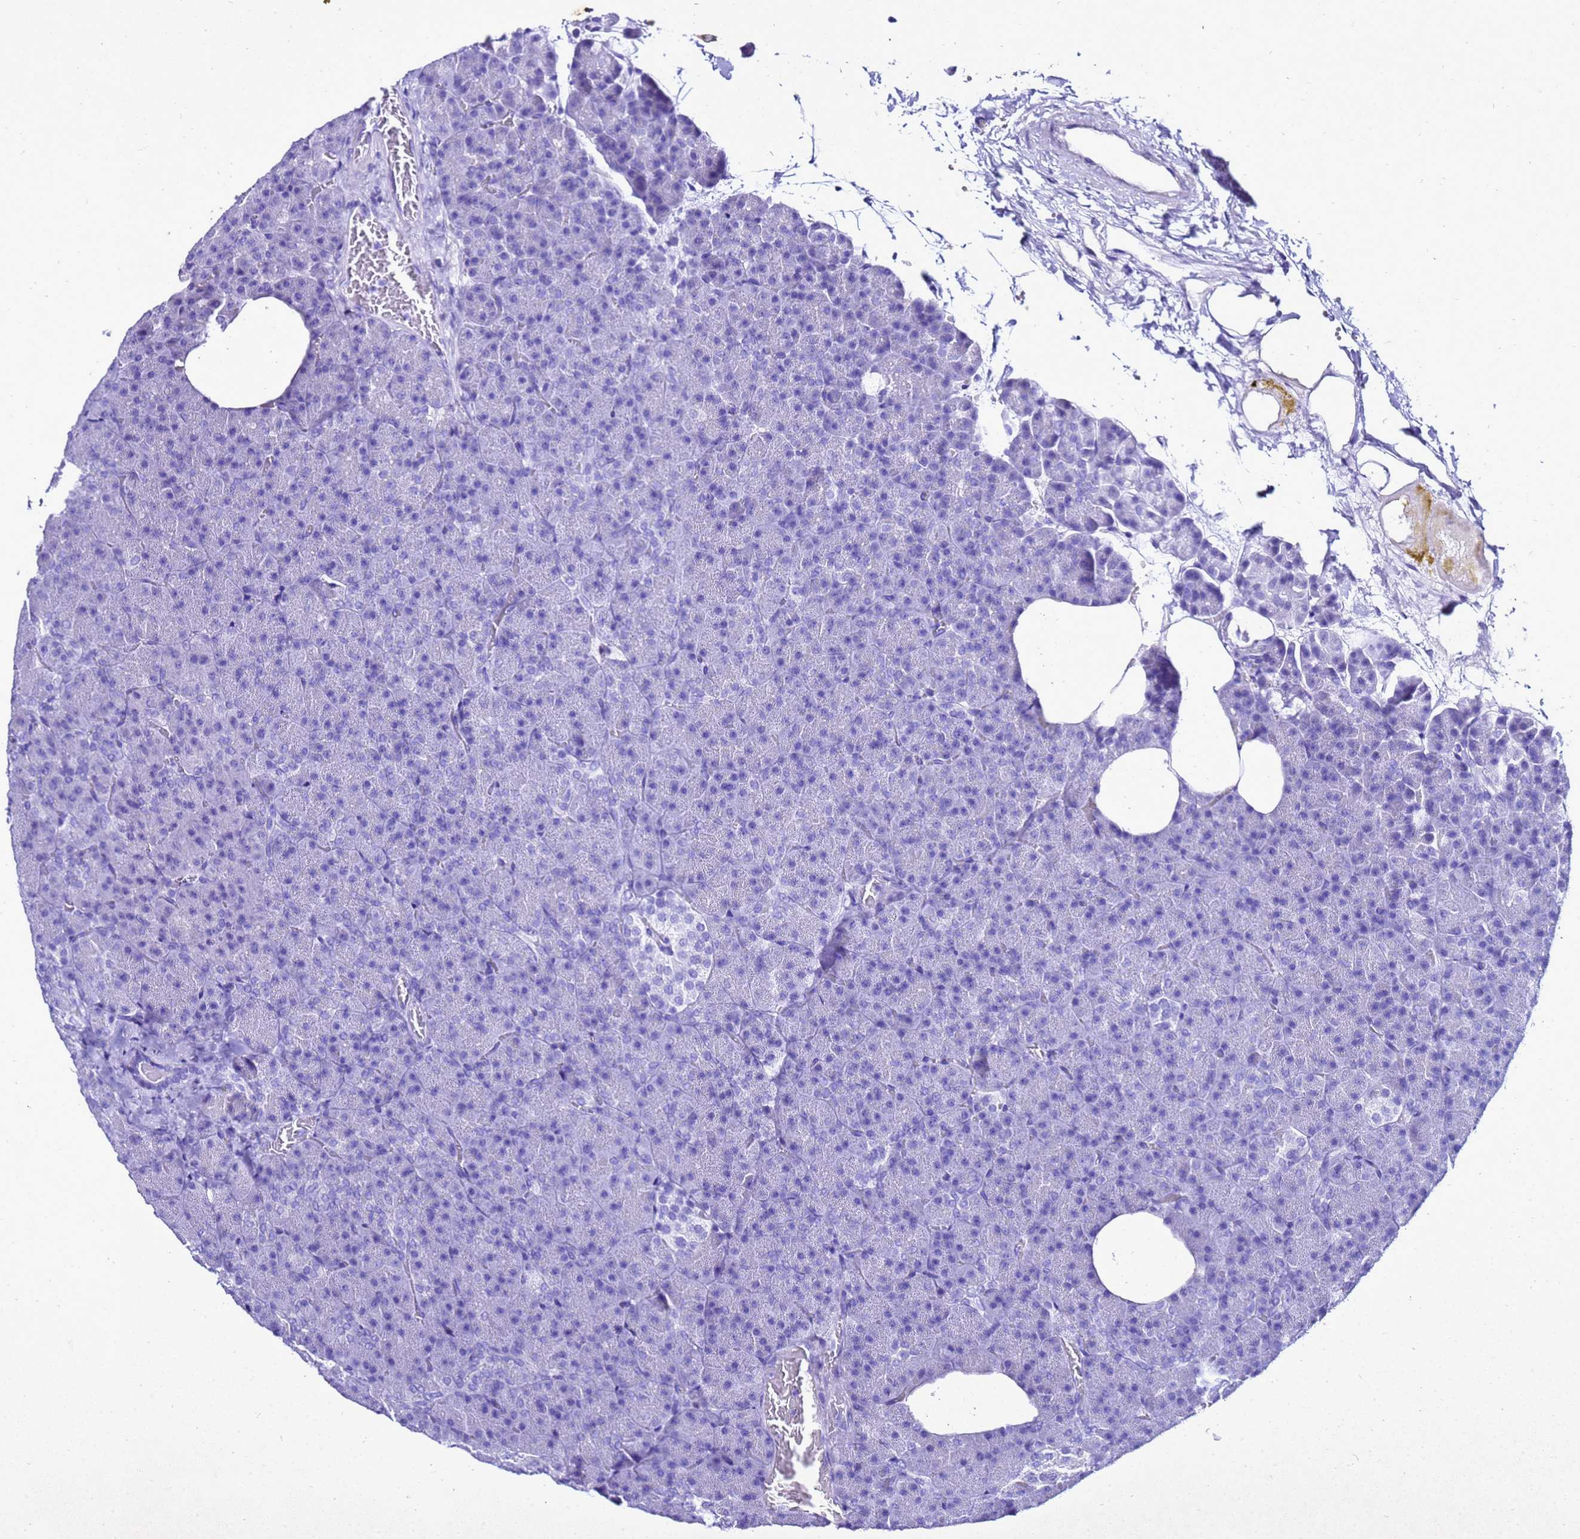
{"staining": {"intensity": "negative", "quantity": "none", "location": "none"}, "tissue": "pancreas", "cell_type": "Exocrine glandular cells", "image_type": "normal", "snomed": [{"axis": "morphology", "description": "Normal tissue, NOS"}, {"axis": "morphology", "description": "Carcinoid, malignant, NOS"}, {"axis": "topography", "description": "Pancreas"}], "caption": "Immunohistochemistry of normal human pancreas shows no positivity in exocrine glandular cells.", "gene": "LIPF", "patient": {"sex": "female", "age": 35}}